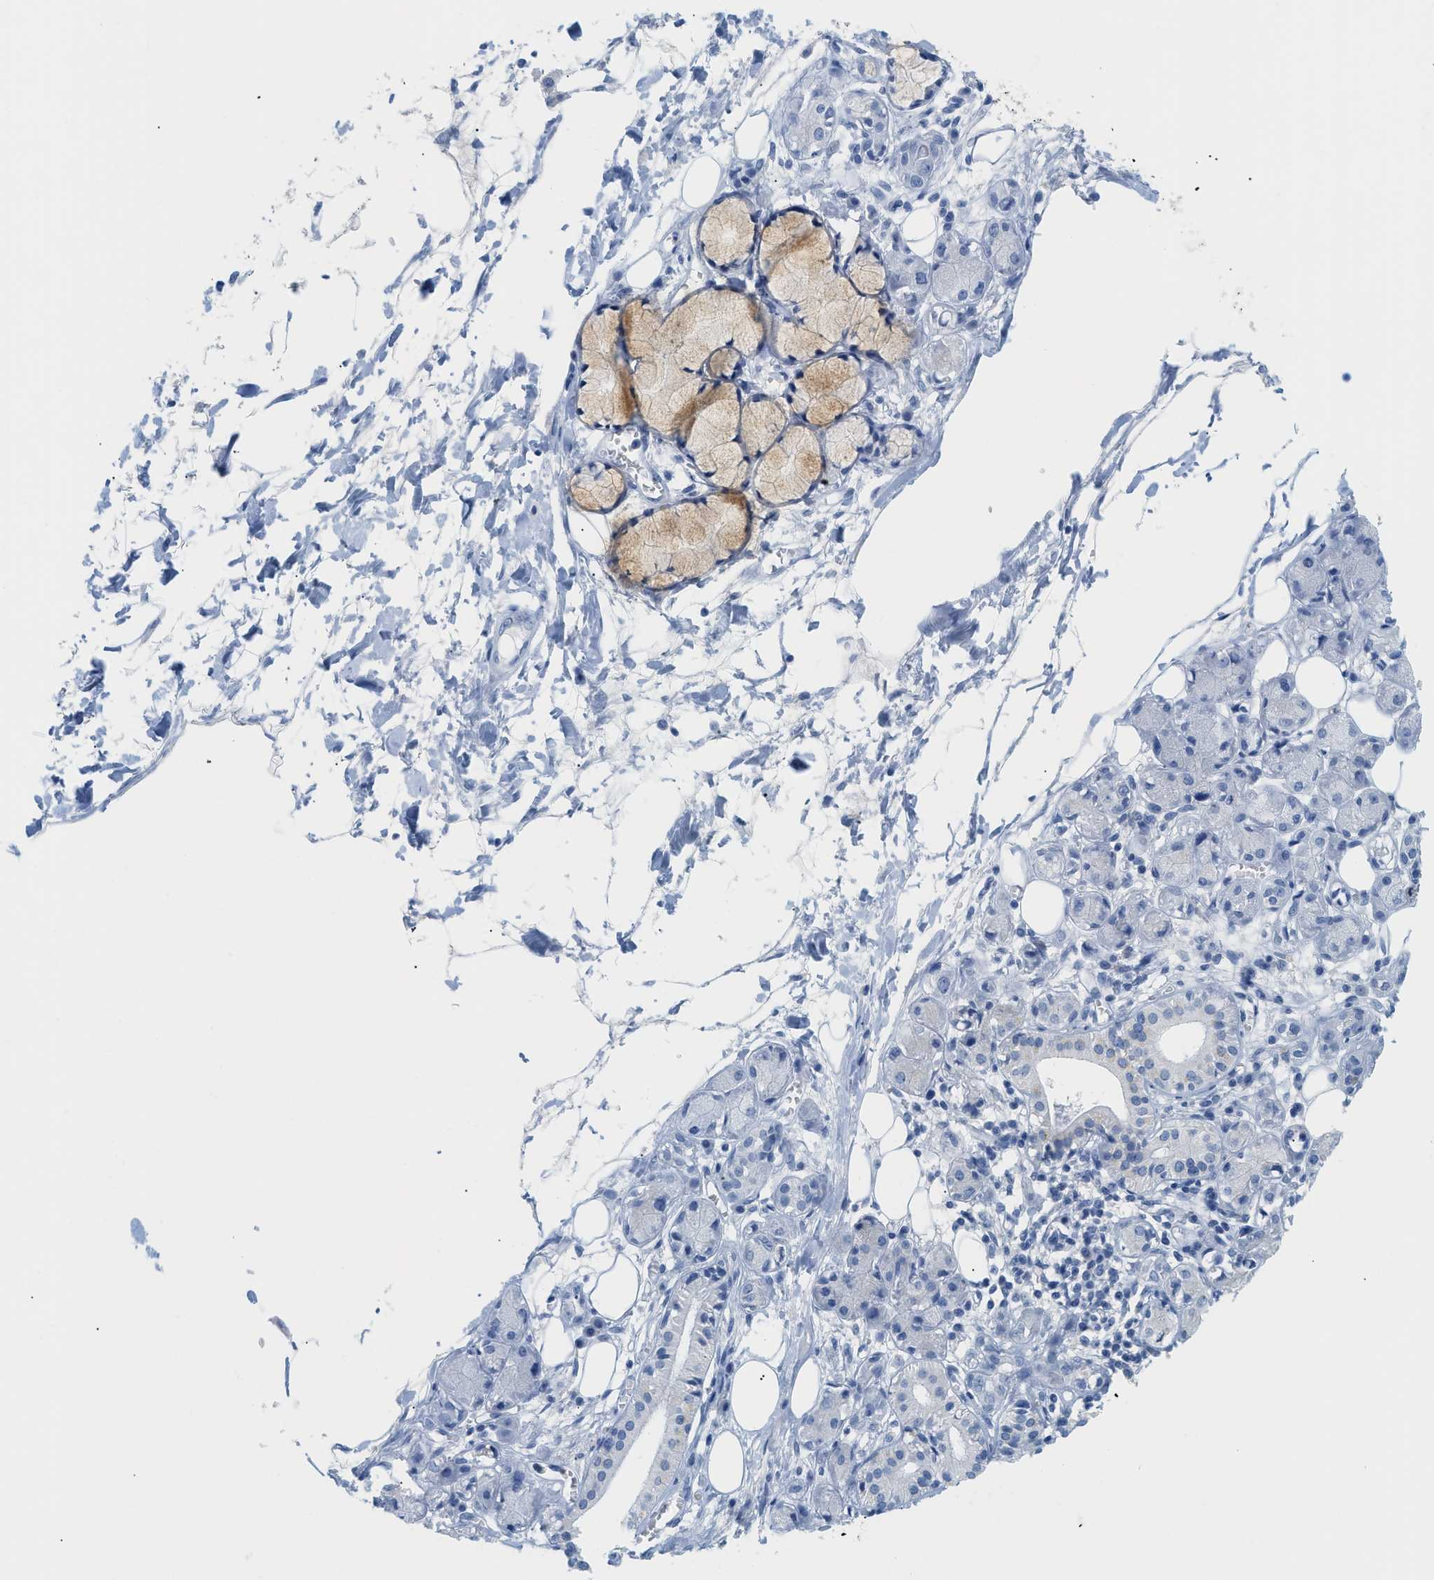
{"staining": {"intensity": "negative", "quantity": "none", "location": "none"}, "tissue": "adipose tissue", "cell_type": "Adipocytes", "image_type": "normal", "snomed": [{"axis": "morphology", "description": "Normal tissue, NOS"}, {"axis": "morphology", "description": "Inflammation, NOS"}, {"axis": "topography", "description": "Vascular tissue"}, {"axis": "topography", "description": "Salivary gland"}], "caption": "IHC photomicrograph of benign adipose tissue: human adipose tissue stained with DAB exhibits no significant protein staining in adipocytes.", "gene": "PAPPA", "patient": {"sex": "female", "age": 75}}